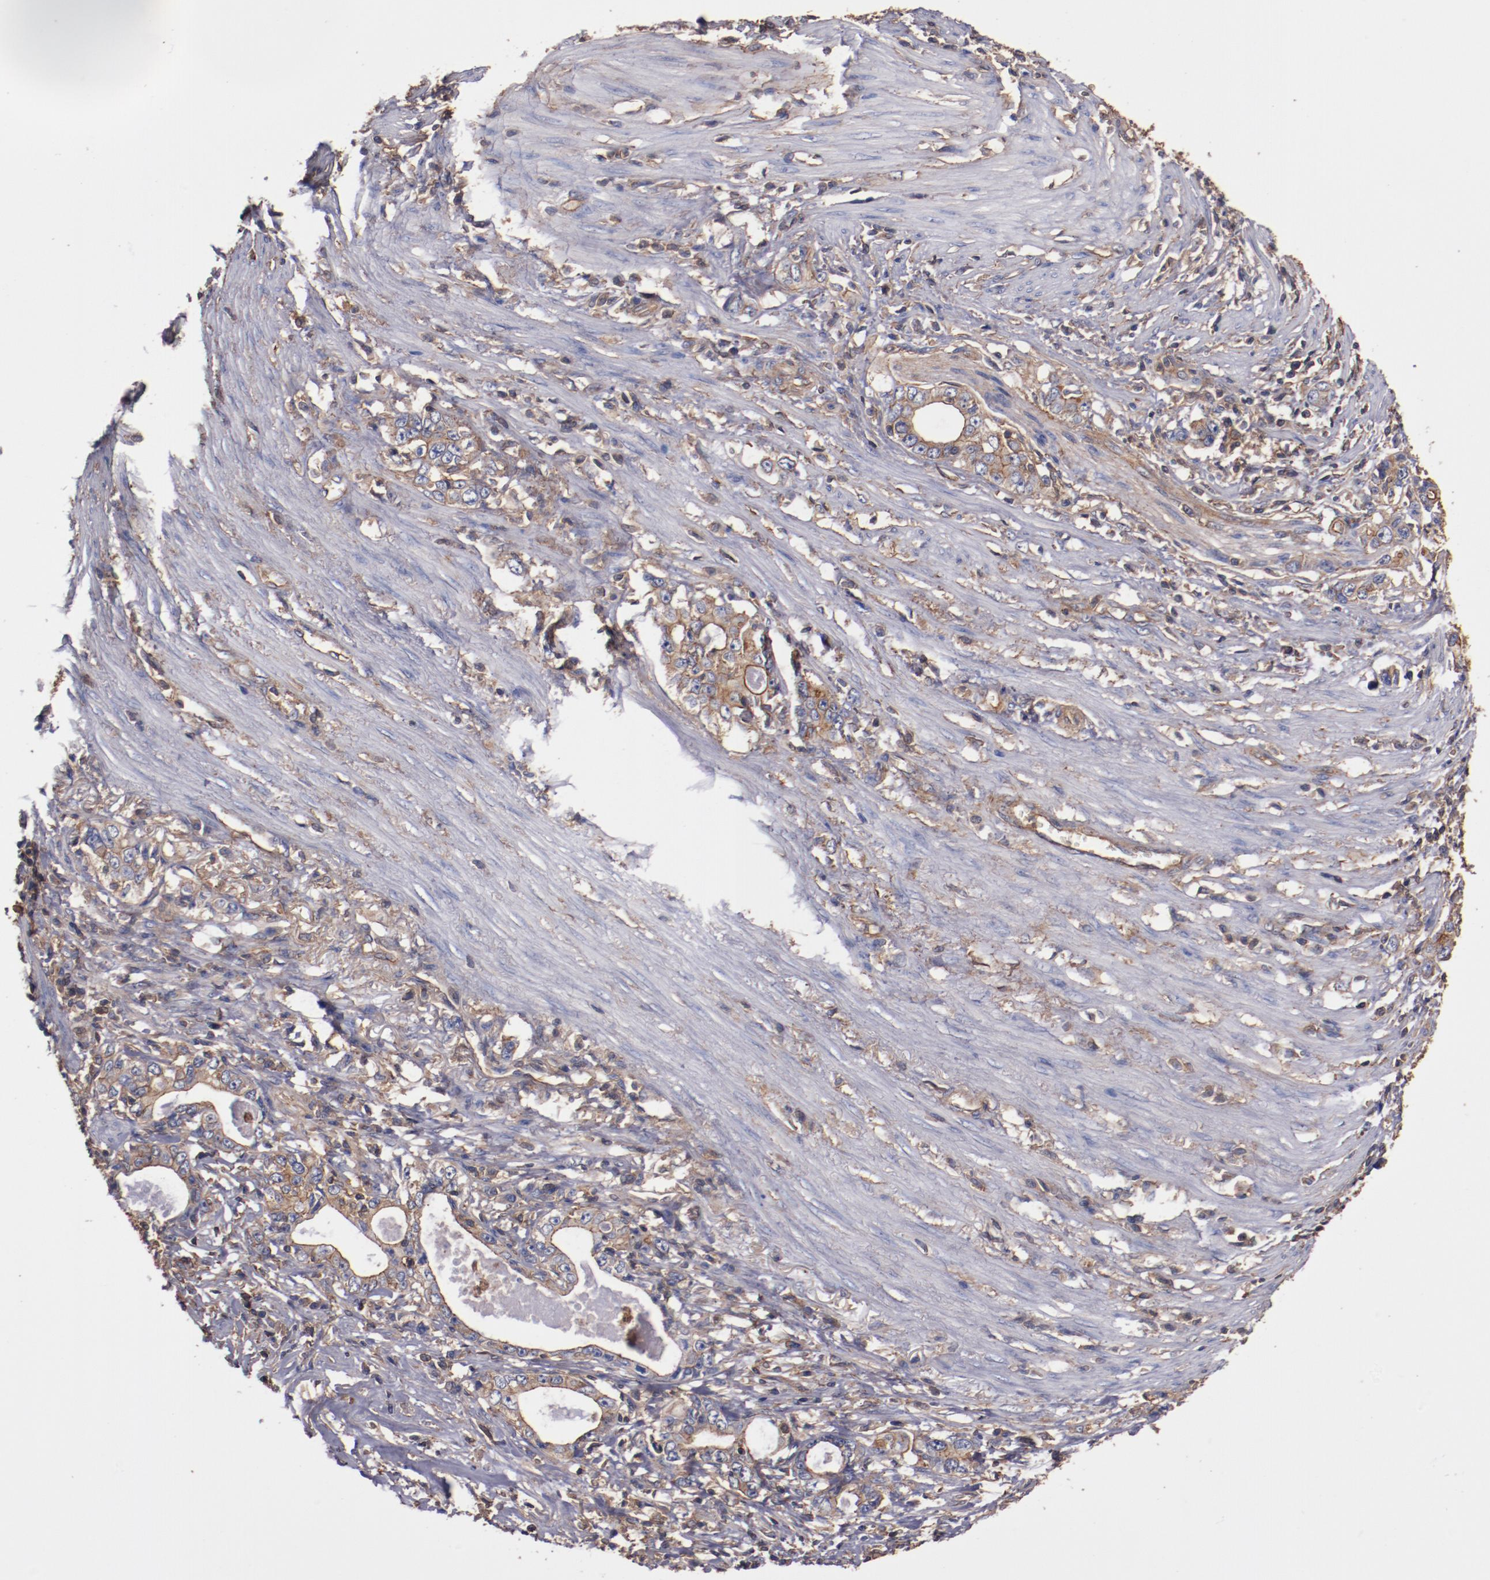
{"staining": {"intensity": "moderate", "quantity": ">75%", "location": "cytoplasmic/membranous"}, "tissue": "stomach cancer", "cell_type": "Tumor cells", "image_type": "cancer", "snomed": [{"axis": "morphology", "description": "Adenocarcinoma, NOS"}, {"axis": "topography", "description": "Stomach, lower"}], "caption": "Protein expression analysis of human stomach cancer (adenocarcinoma) reveals moderate cytoplasmic/membranous staining in approximately >75% of tumor cells.", "gene": "TMOD3", "patient": {"sex": "female", "age": 72}}